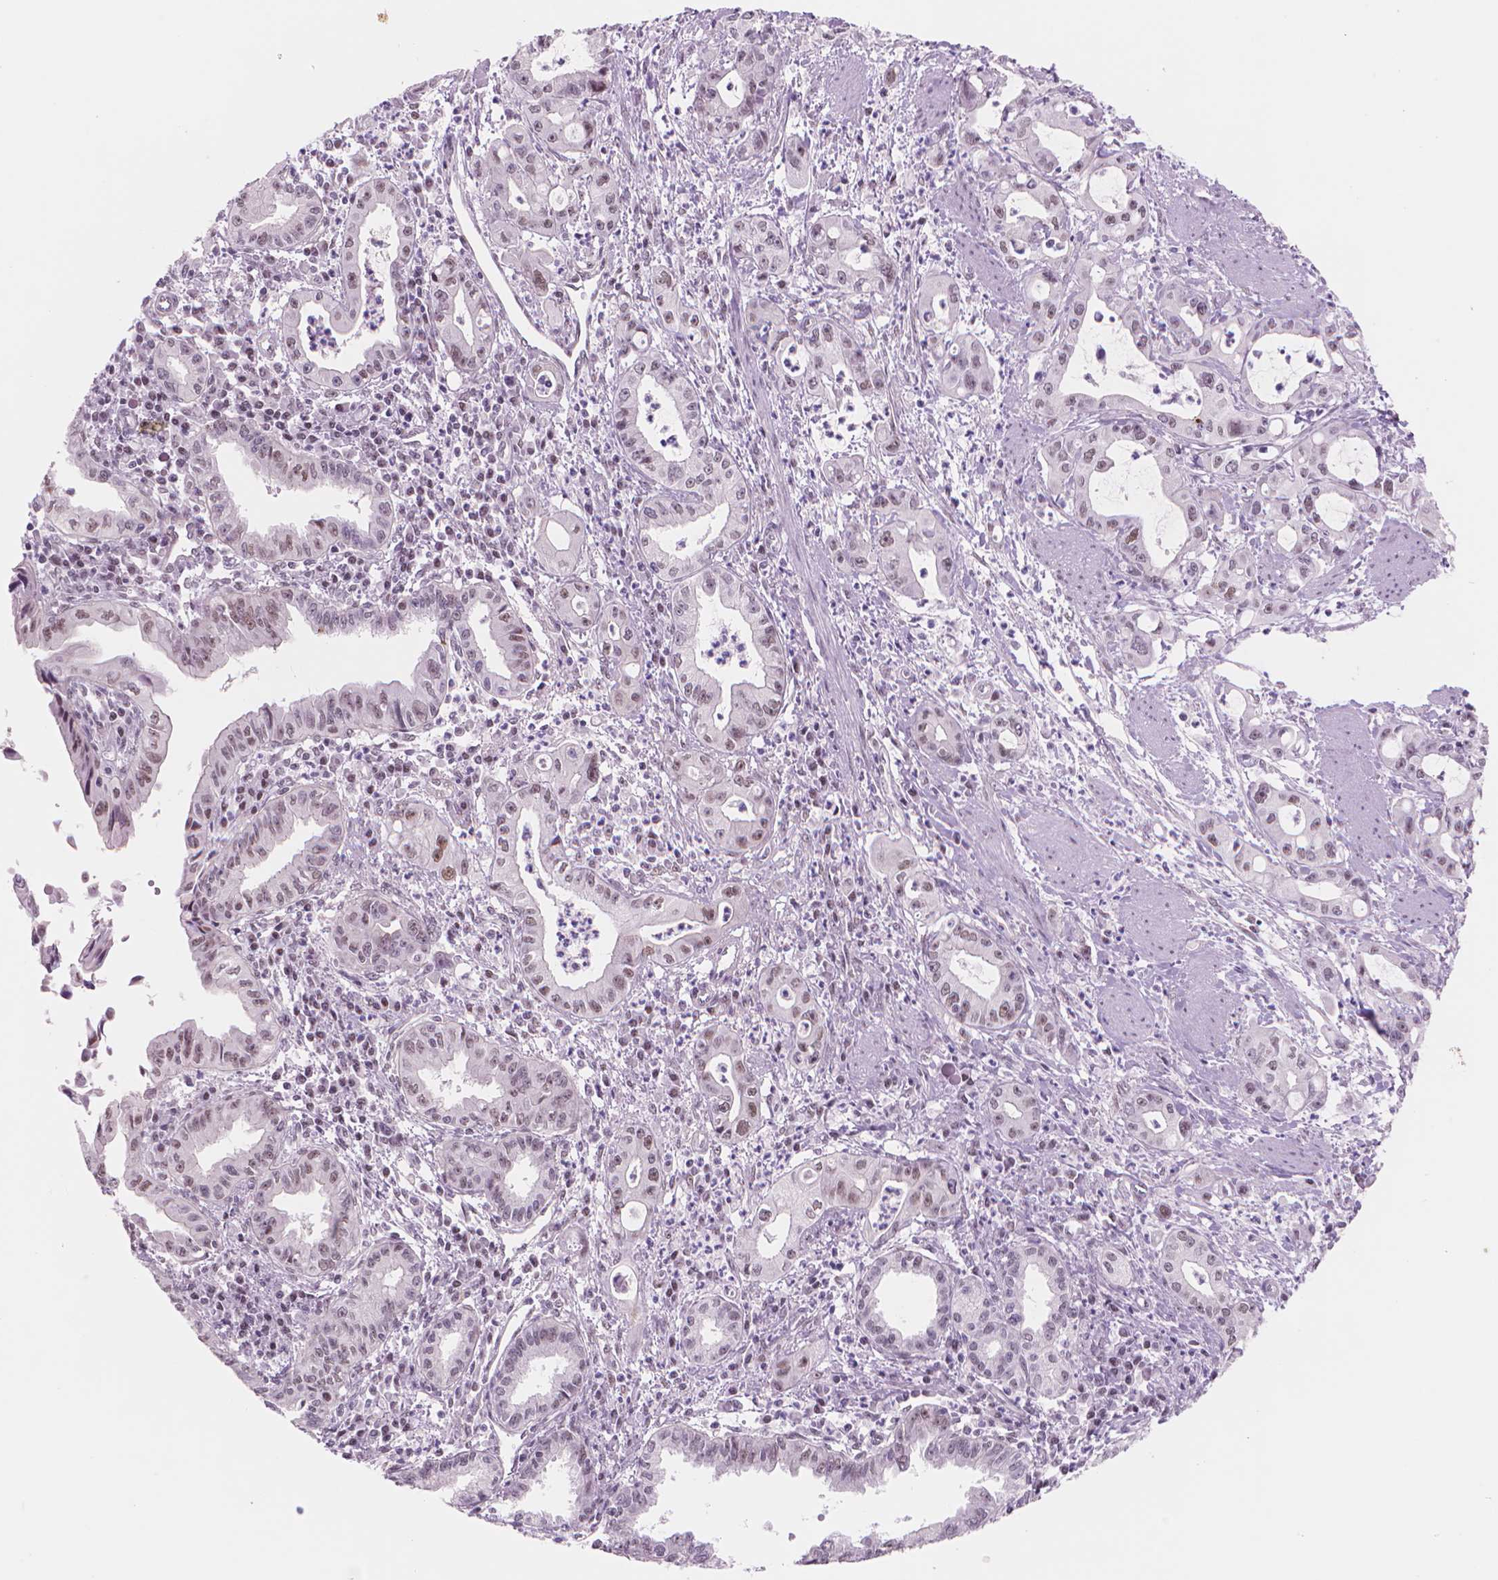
{"staining": {"intensity": "weak", "quantity": "25%-75%", "location": "nuclear"}, "tissue": "pancreatic cancer", "cell_type": "Tumor cells", "image_type": "cancer", "snomed": [{"axis": "morphology", "description": "Adenocarcinoma, NOS"}, {"axis": "topography", "description": "Pancreas"}], "caption": "IHC photomicrograph of neoplastic tissue: human pancreatic cancer (adenocarcinoma) stained using immunohistochemistry (IHC) reveals low levels of weak protein expression localized specifically in the nuclear of tumor cells, appearing as a nuclear brown color.", "gene": "POLR3D", "patient": {"sex": "male", "age": 72}}